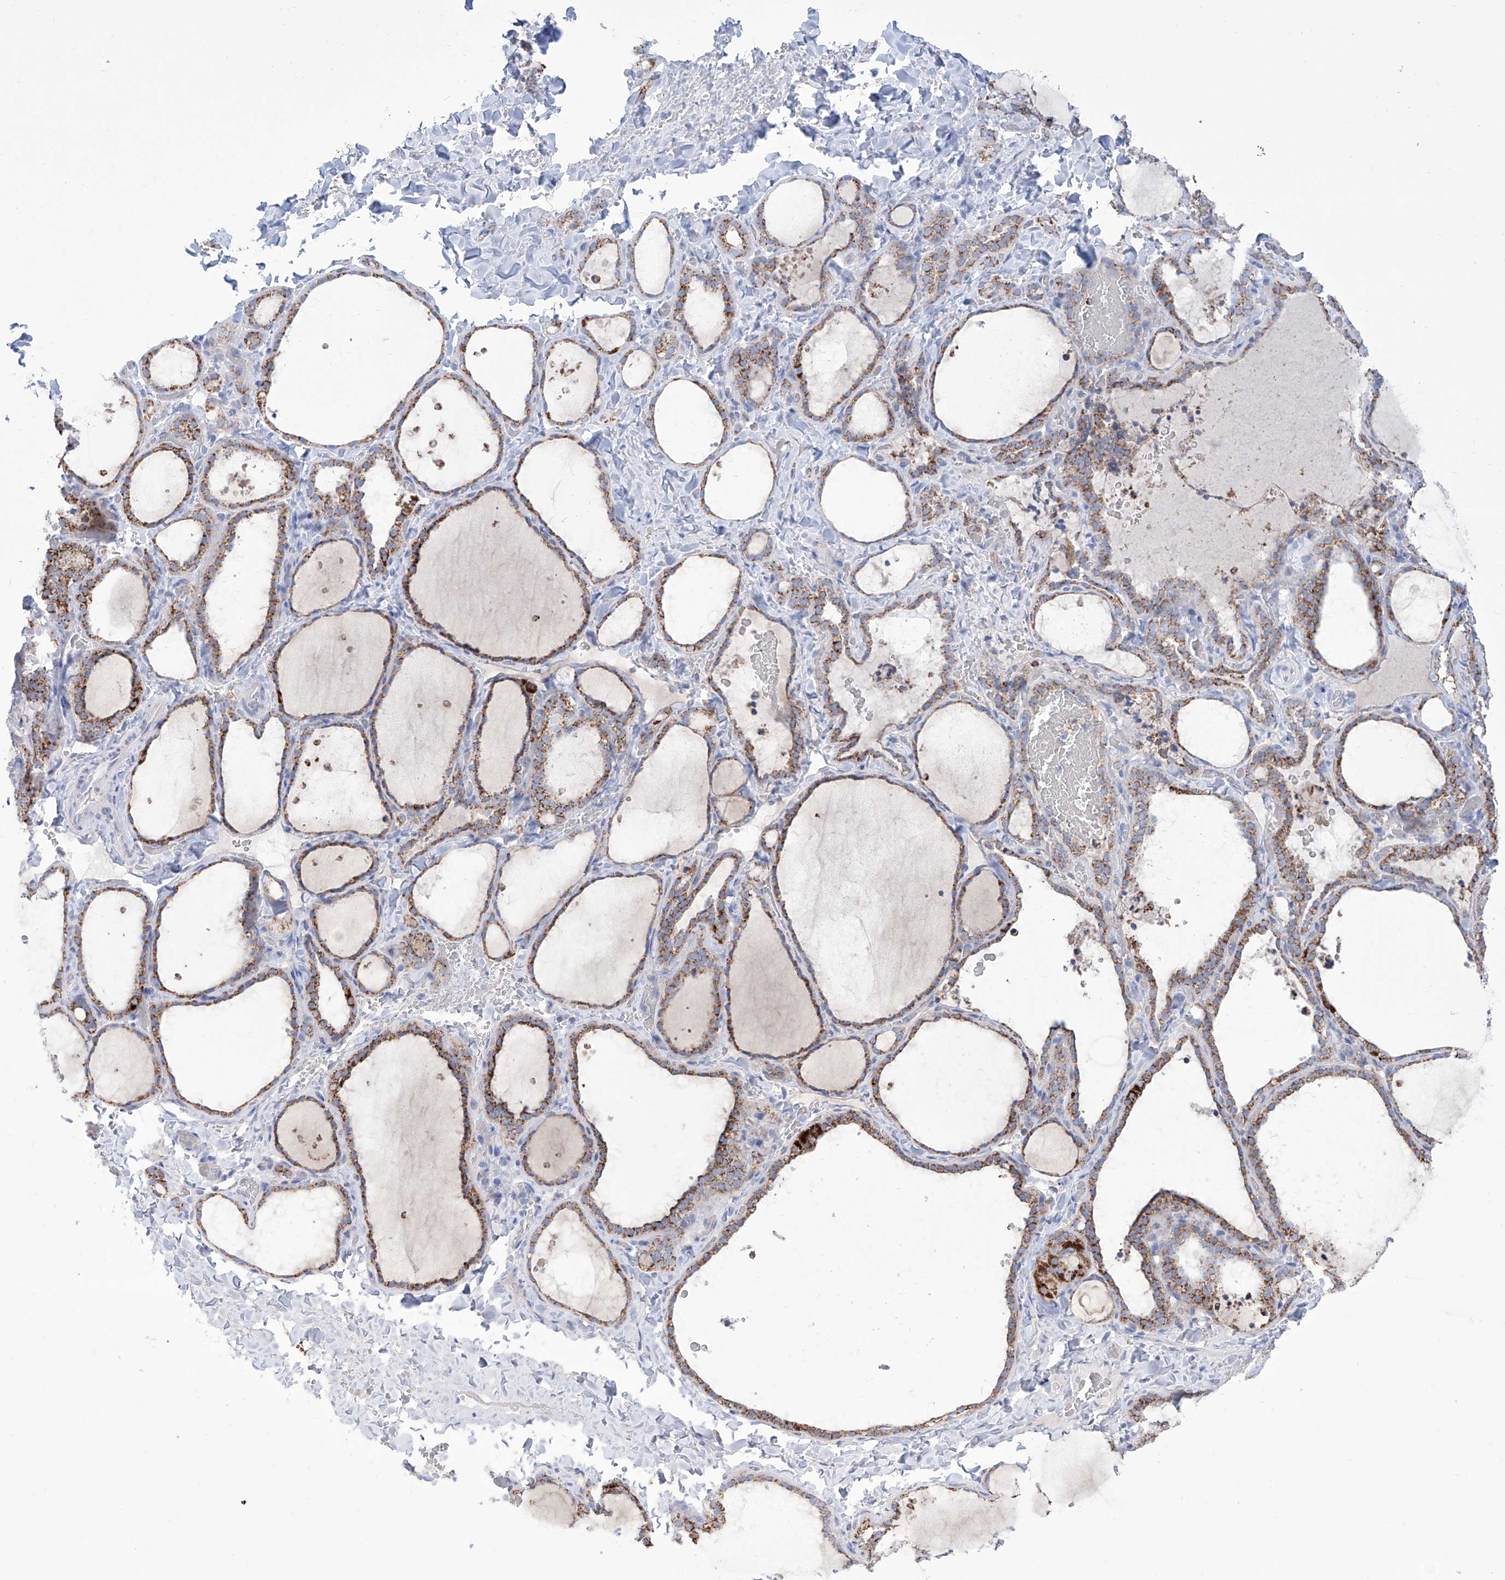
{"staining": {"intensity": "moderate", "quantity": ">75%", "location": "cytoplasmic/membranous"}, "tissue": "thyroid gland", "cell_type": "Glandular cells", "image_type": "normal", "snomed": [{"axis": "morphology", "description": "Normal tissue, NOS"}, {"axis": "topography", "description": "Thyroid gland"}], "caption": "A brown stain labels moderate cytoplasmic/membranous expression of a protein in glandular cells of normal thyroid gland. The staining is performed using DAB (3,3'-diaminobenzidine) brown chromogen to label protein expression. The nuclei are counter-stained blue using hematoxylin.", "gene": "ALDH6A1", "patient": {"sex": "female", "age": 22}}